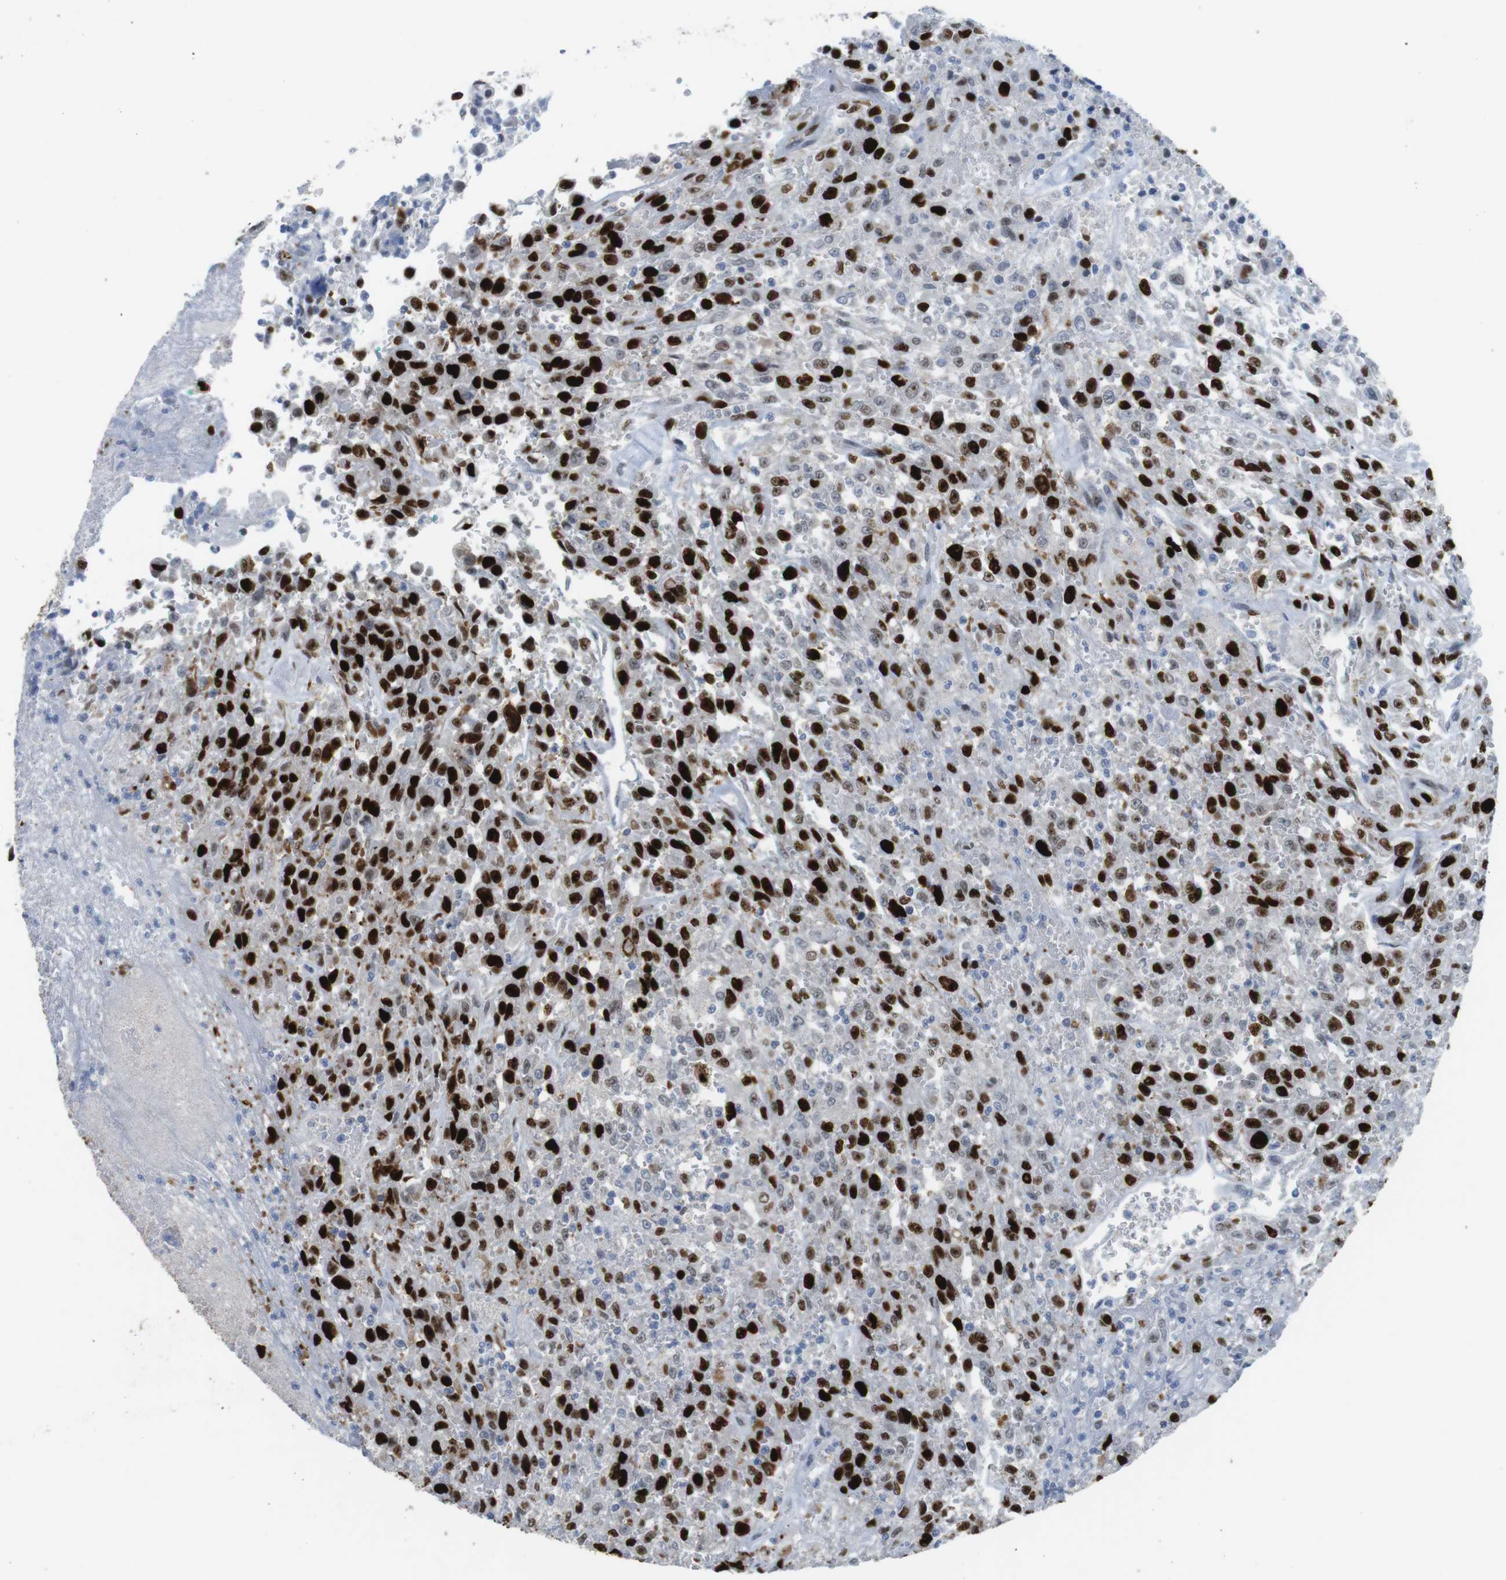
{"staining": {"intensity": "strong", "quantity": "25%-75%", "location": "nuclear"}, "tissue": "urothelial cancer", "cell_type": "Tumor cells", "image_type": "cancer", "snomed": [{"axis": "morphology", "description": "Urothelial carcinoma, High grade"}, {"axis": "topography", "description": "Urinary bladder"}], "caption": "High-grade urothelial carcinoma stained with DAB immunohistochemistry demonstrates high levels of strong nuclear expression in approximately 25%-75% of tumor cells.", "gene": "KPNA2", "patient": {"sex": "male", "age": 46}}